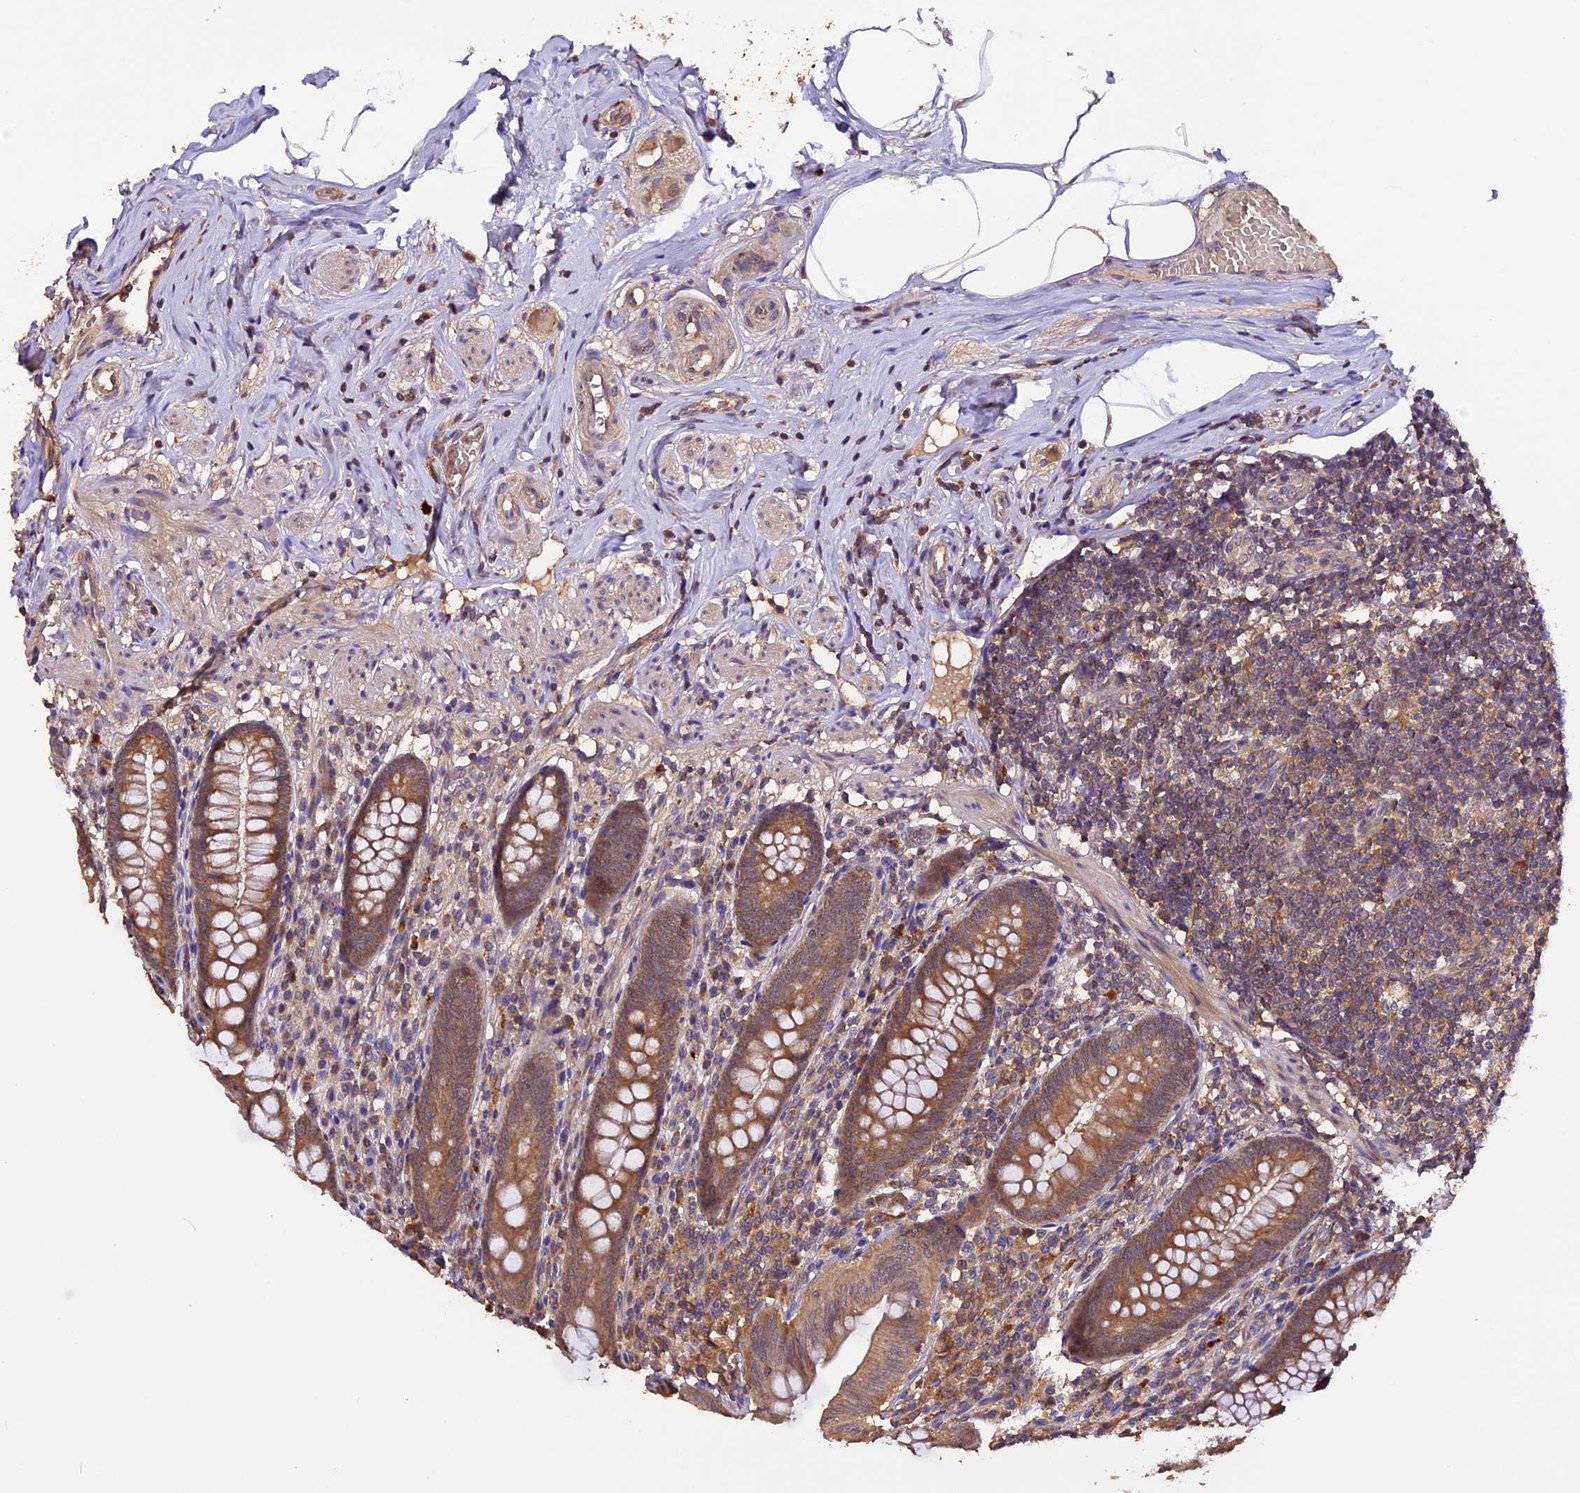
{"staining": {"intensity": "moderate", "quantity": ">75%", "location": "cytoplasmic/membranous"}, "tissue": "appendix", "cell_type": "Glandular cells", "image_type": "normal", "snomed": [{"axis": "morphology", "description": "Normal tissue, NOS"}, {"axis": "topography", "description": "Appendix"}], "caption": "Moderate cytoplasmic/membranous staining is identified in about >75% of glandular cells in unremarkable appendix.", "gene": "TRMT1", "patient": {"sex": "male", "age": 55}}